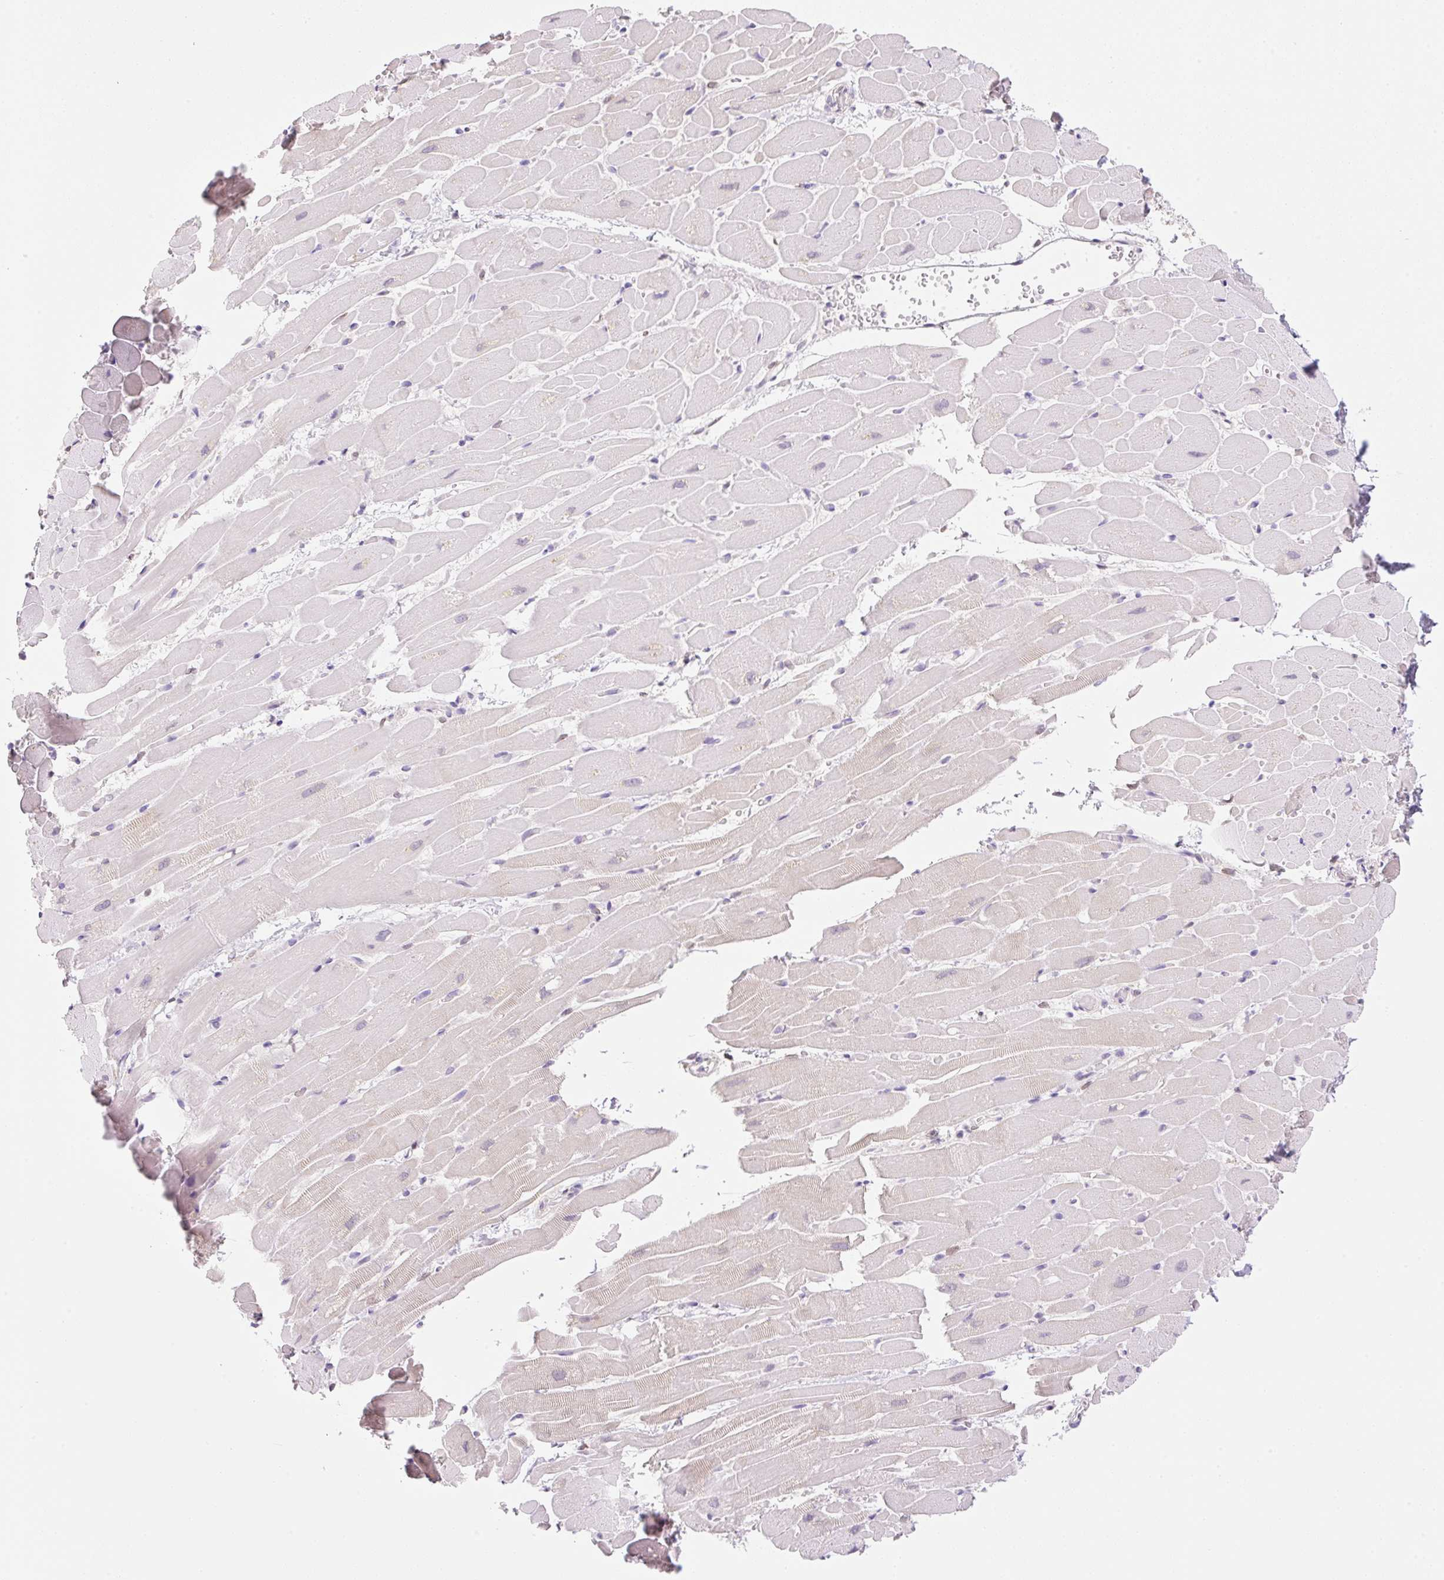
{"staining": {"intensity": "negative", "quantity": "none", "location": "none"}, "tissue": "heart muscle", "cell_type": "Cardiomyocytes", "image_type": "normal", "snomed": [{"axis": "morphology", "description": "Normal tissue, NOS"}, {"axis": "topography", "description": "Heart"}], "caption": "This is a histopathology image of immunohistochemistry staining of benign heart muscle, which shows no expression in cardiomyocytes.", "gene": "SYNE3", "patient": {"sex": "male", "age": 37}}